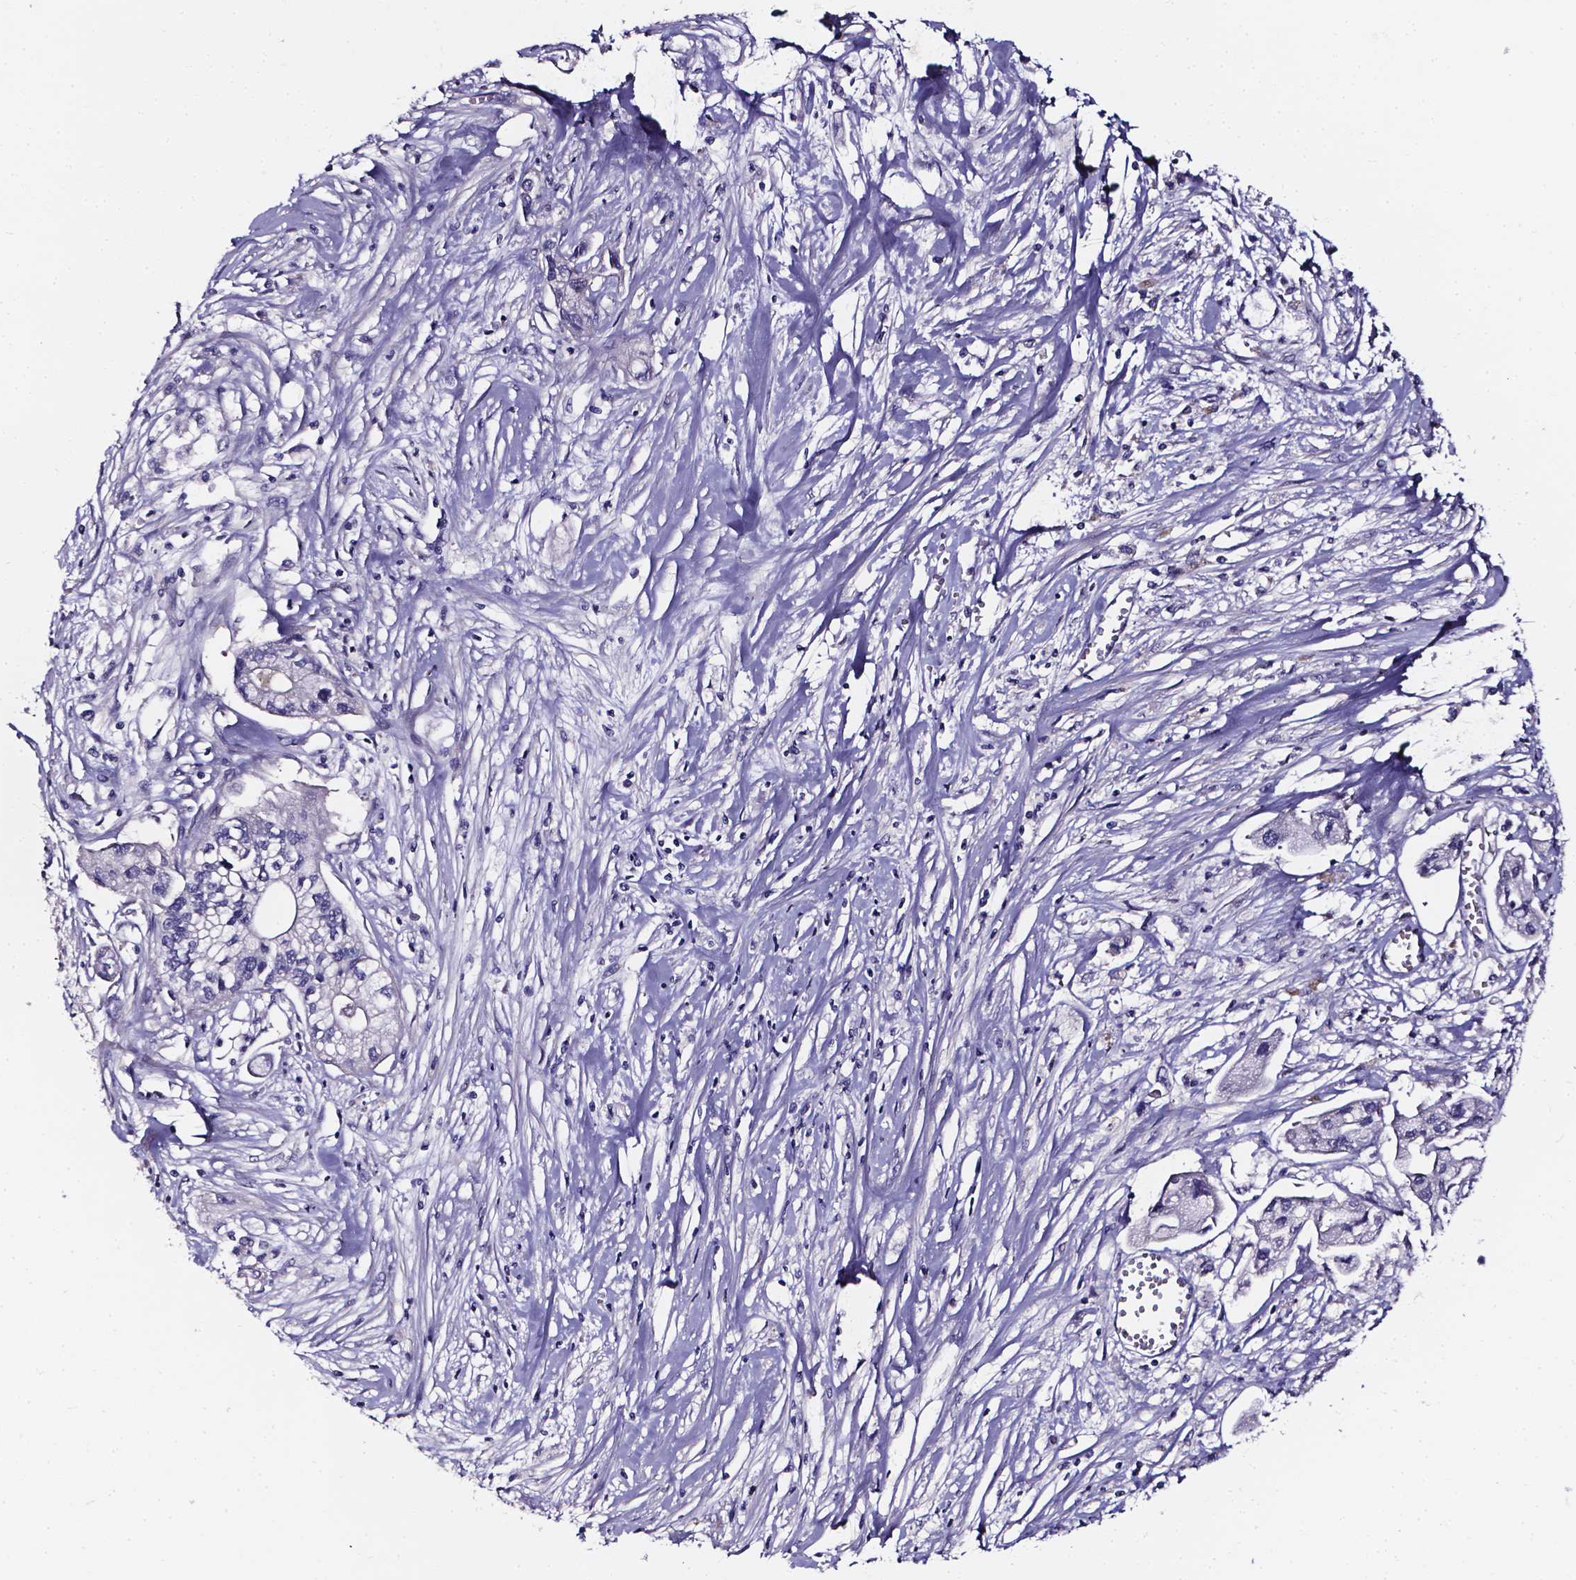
{"staining": {"intensity": "negative", "quantity": "none", "location": "none"}, "tissue": "pancreatic cancer", "cell_type": "Tumor cells", "image_type": "cancer", "snomed": [{"axis": "morphology", "description": "Adenocarcinoma, NOS"}, {"axis": "topography", "description": "Pancreas"}], "caption": "Immunohistochemical staining of pancreatic cancer displays no significant staining in tumor cells.", "gene": "CACNG8", "patient": {"sex": "male", "age": 70}}